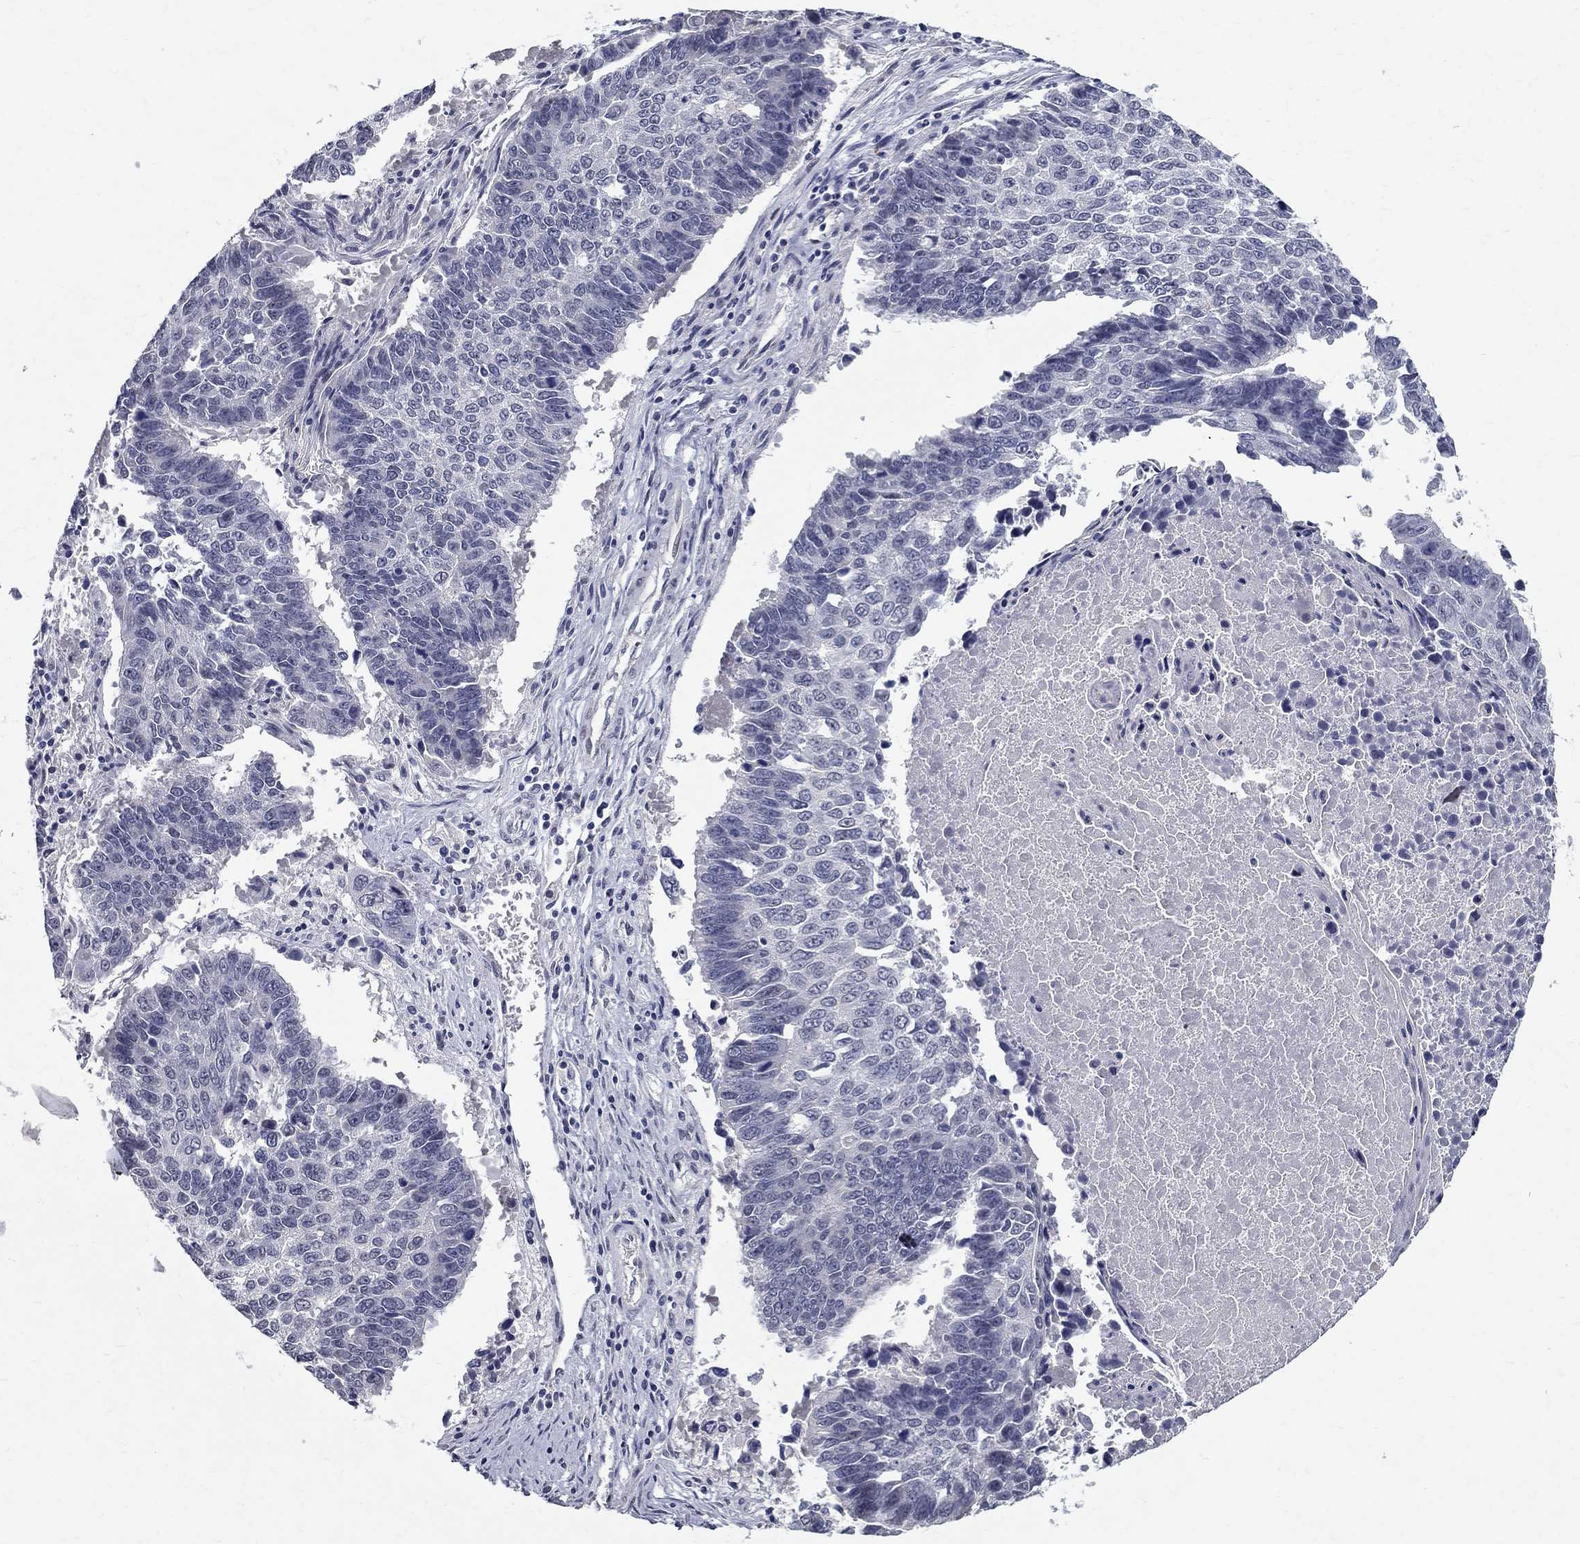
{"staining": {"intensity": "negative", "quantity": "none", "location": "none"}, "tissue": "lung cancer", "cell_type": "Tumor cells", "image_type": "cancer", "snomed": [{"axis": "morphology", "description": "Squamous cell carcinoma, NOS"}, {"axis": "topography", "description": "Lung"}], "caption": "Photomicrograph shows no significant protein positivity in tumor cells of lung squamous cell carcinoma.", "gene": "RBFOX1", "patient": {"sex": "male", "age": 73}}